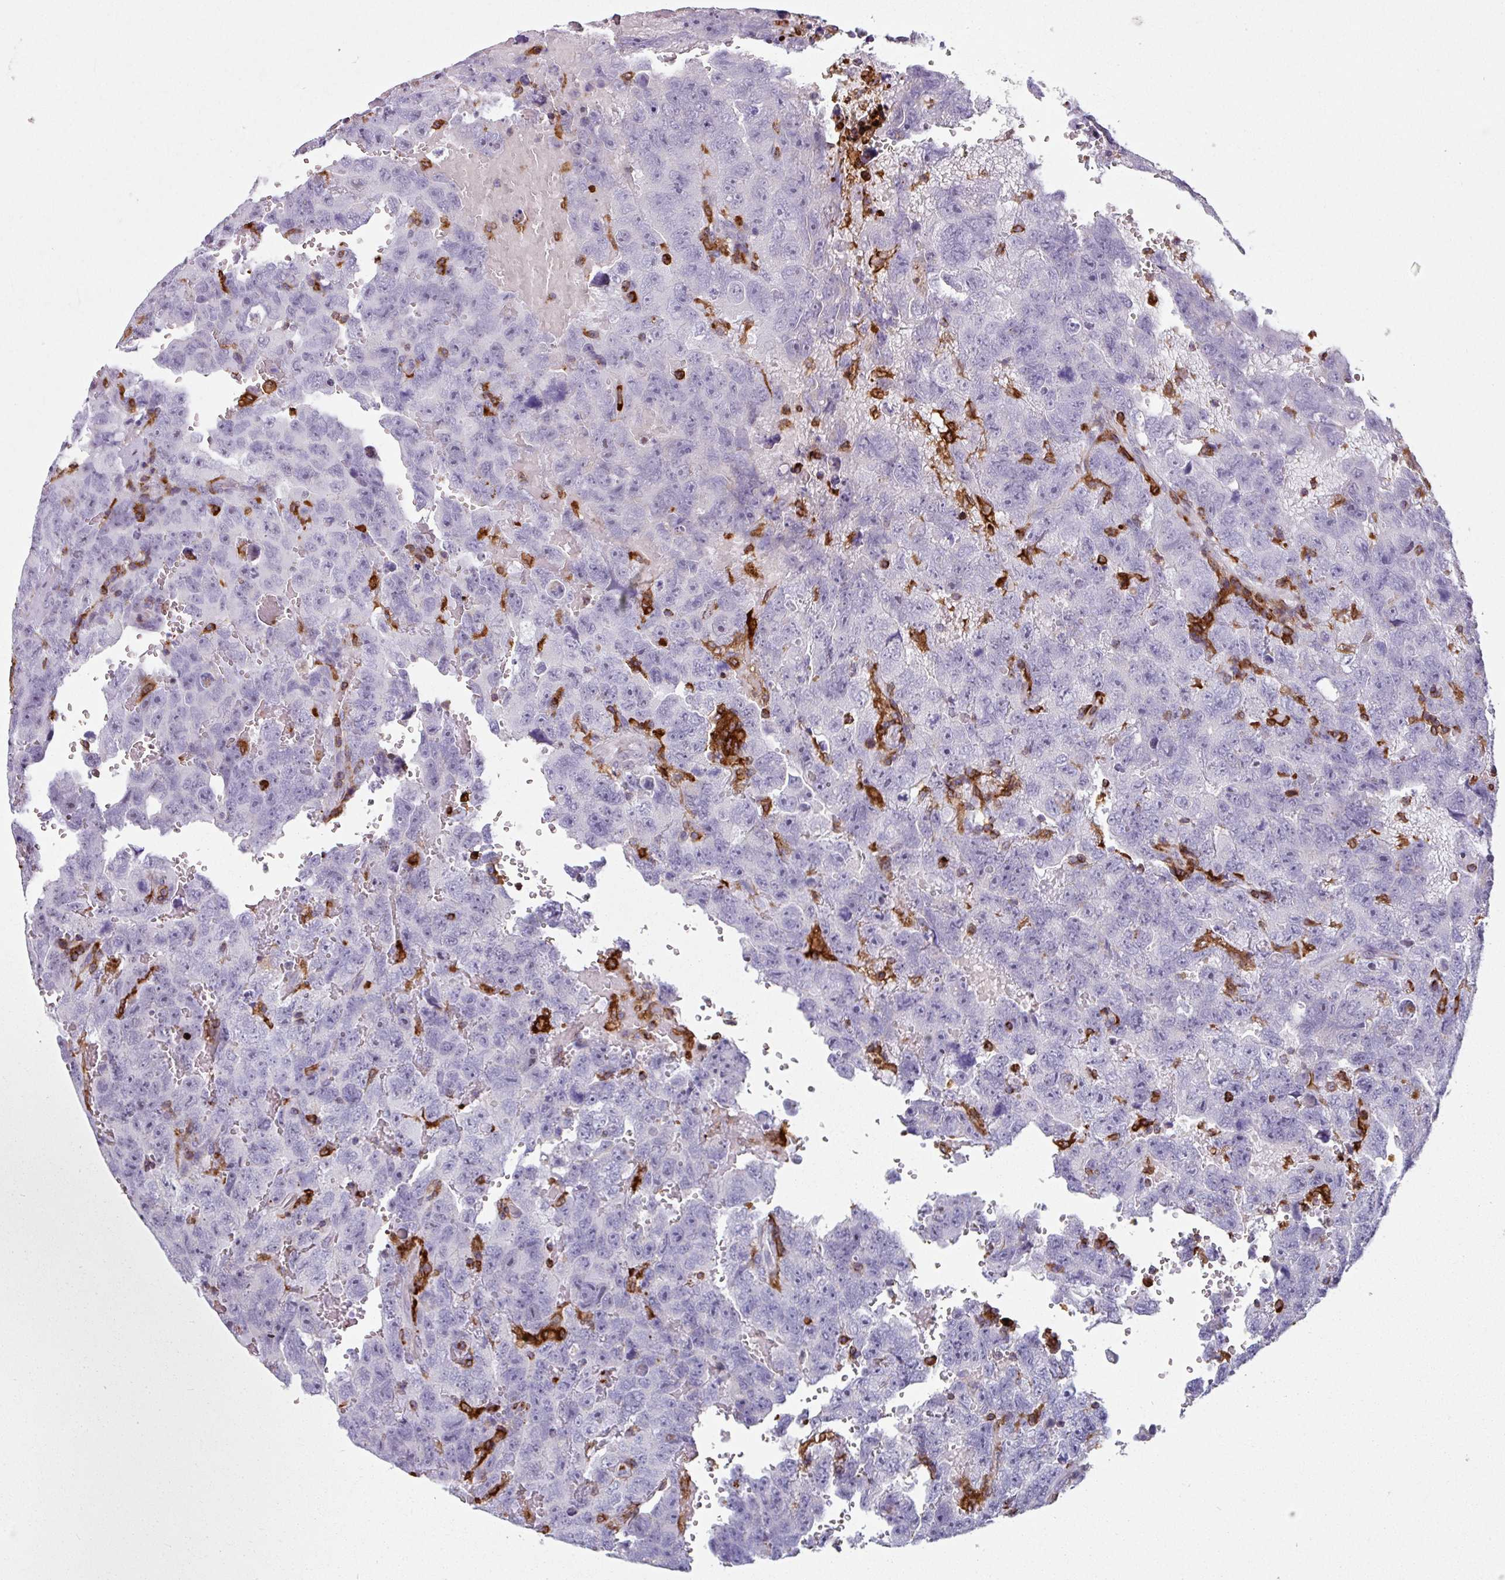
{"staining": {"intensity": "negative", "quantity": "none", "location": "none"}, "tissue": "testis cancer", "cell_type": "Tumor cells", "image_type": "cancer", "snomed": [{"axis": "morphology", "description": "Carcinoma, Embryonal, NOS"}, {"axis": "topography", "description": "Testis"}], "caption": "Embryonal carcinoma (testis) was stained to show a protein in brown. There is no significant staining in tumor cells. The staining is performed using DAB (3,3'-diaminobenzidine) brown chromogen with nuclei counter-stained in using hematoxylin.", "gene": "EXOSC5", "patient": {"sex": "male", "age": 45}}